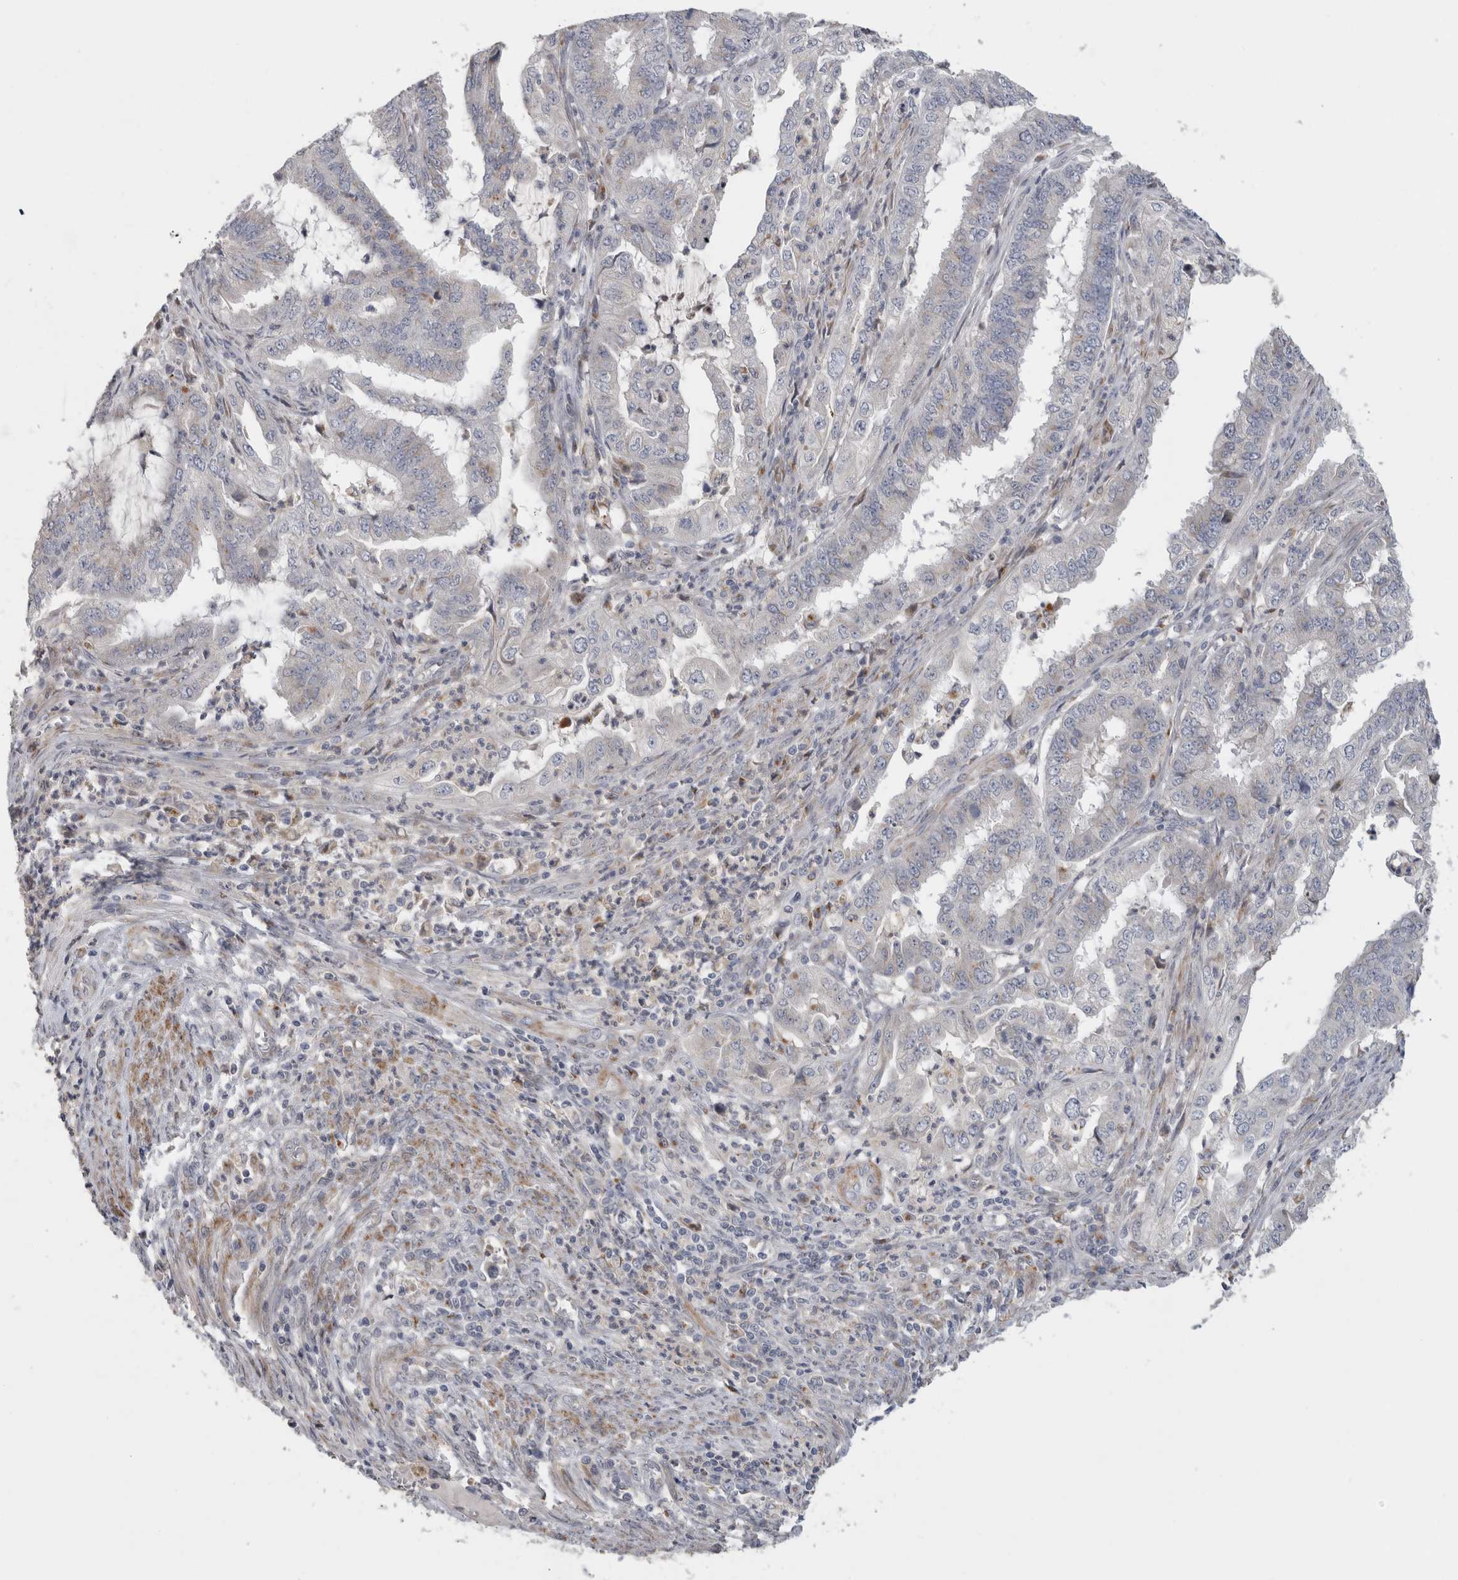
{"staining": {"intensity": "negative", "quantity": "none", "location": "none"}, "tissue": "endometrial cancer", "cell_type": "Tumor cells", "image_type": "cancer", "snomed": [{"axis": "morphology", "description": "Adenocarcinoma, NOS"}, {"axis": "topography", "description": "Endometrium"}], "caption": "Photomicrograph shows no significant protein staining in tumor cells of endometrial adenocarcinoma.", "gene": "MGAT1", "patient": {"sex": "female", "age": 51}}